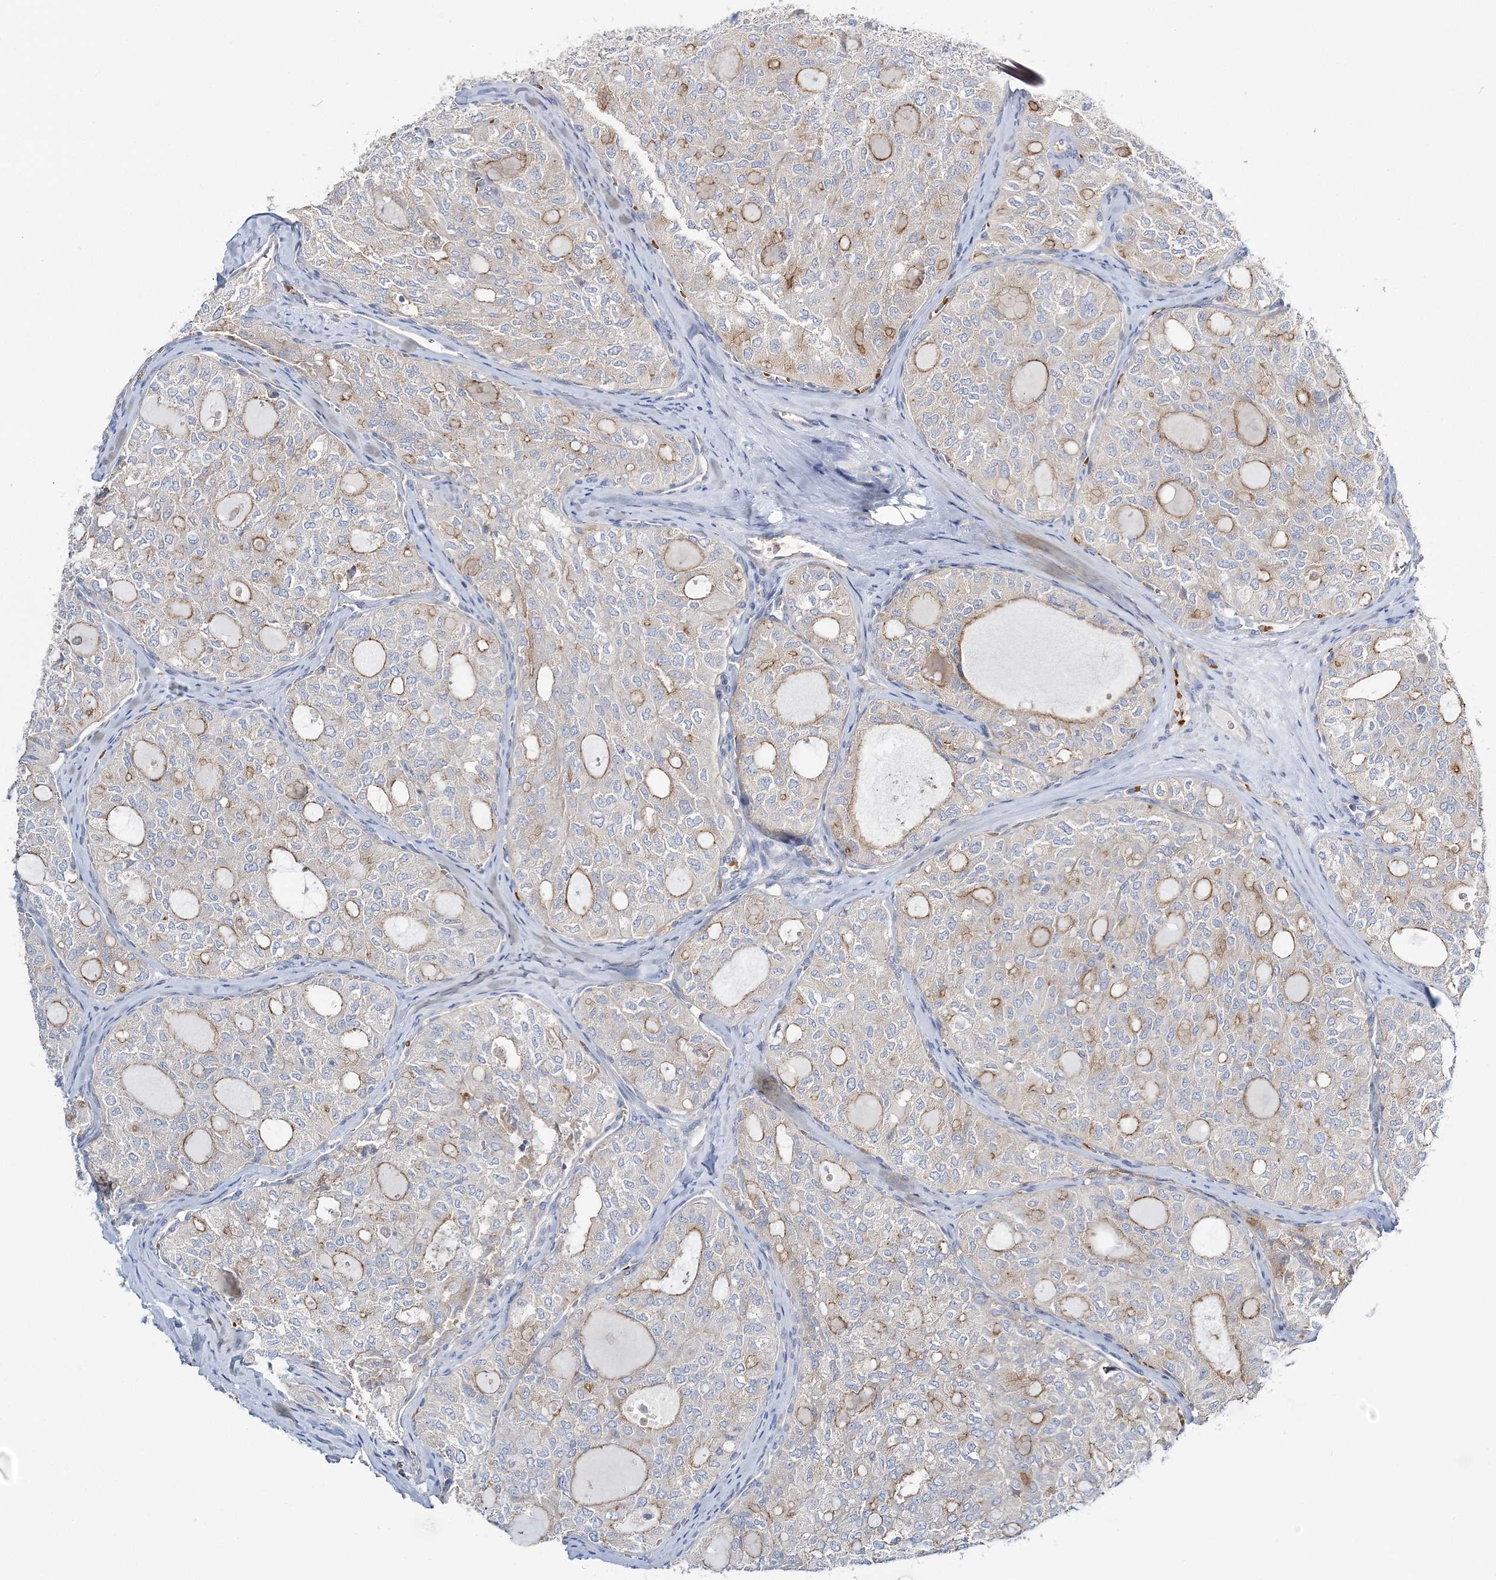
{"staining": {"intensity": "moderate", "quantity": "25%-75%", "location": "cytoplasmic/membranous"}, "tissue": "thyroid cancer", "cell_type": "Tumor cells", "image_type": "cancer", "snomed": [{"axis": "morphology", "description": "Follicular adenoma carcinoma, NOS"}, {"axis": "topography", "description": "Thyroid gland"}], "caption": "Human thyroid cancer stained for a protein (brown) demonstrates moderate cytoplasmic/membranous positive positivity in about 25%-75% of tumor cells.", "gene": "ATP11B", "patient": {"sex": "male", "age": 75}}